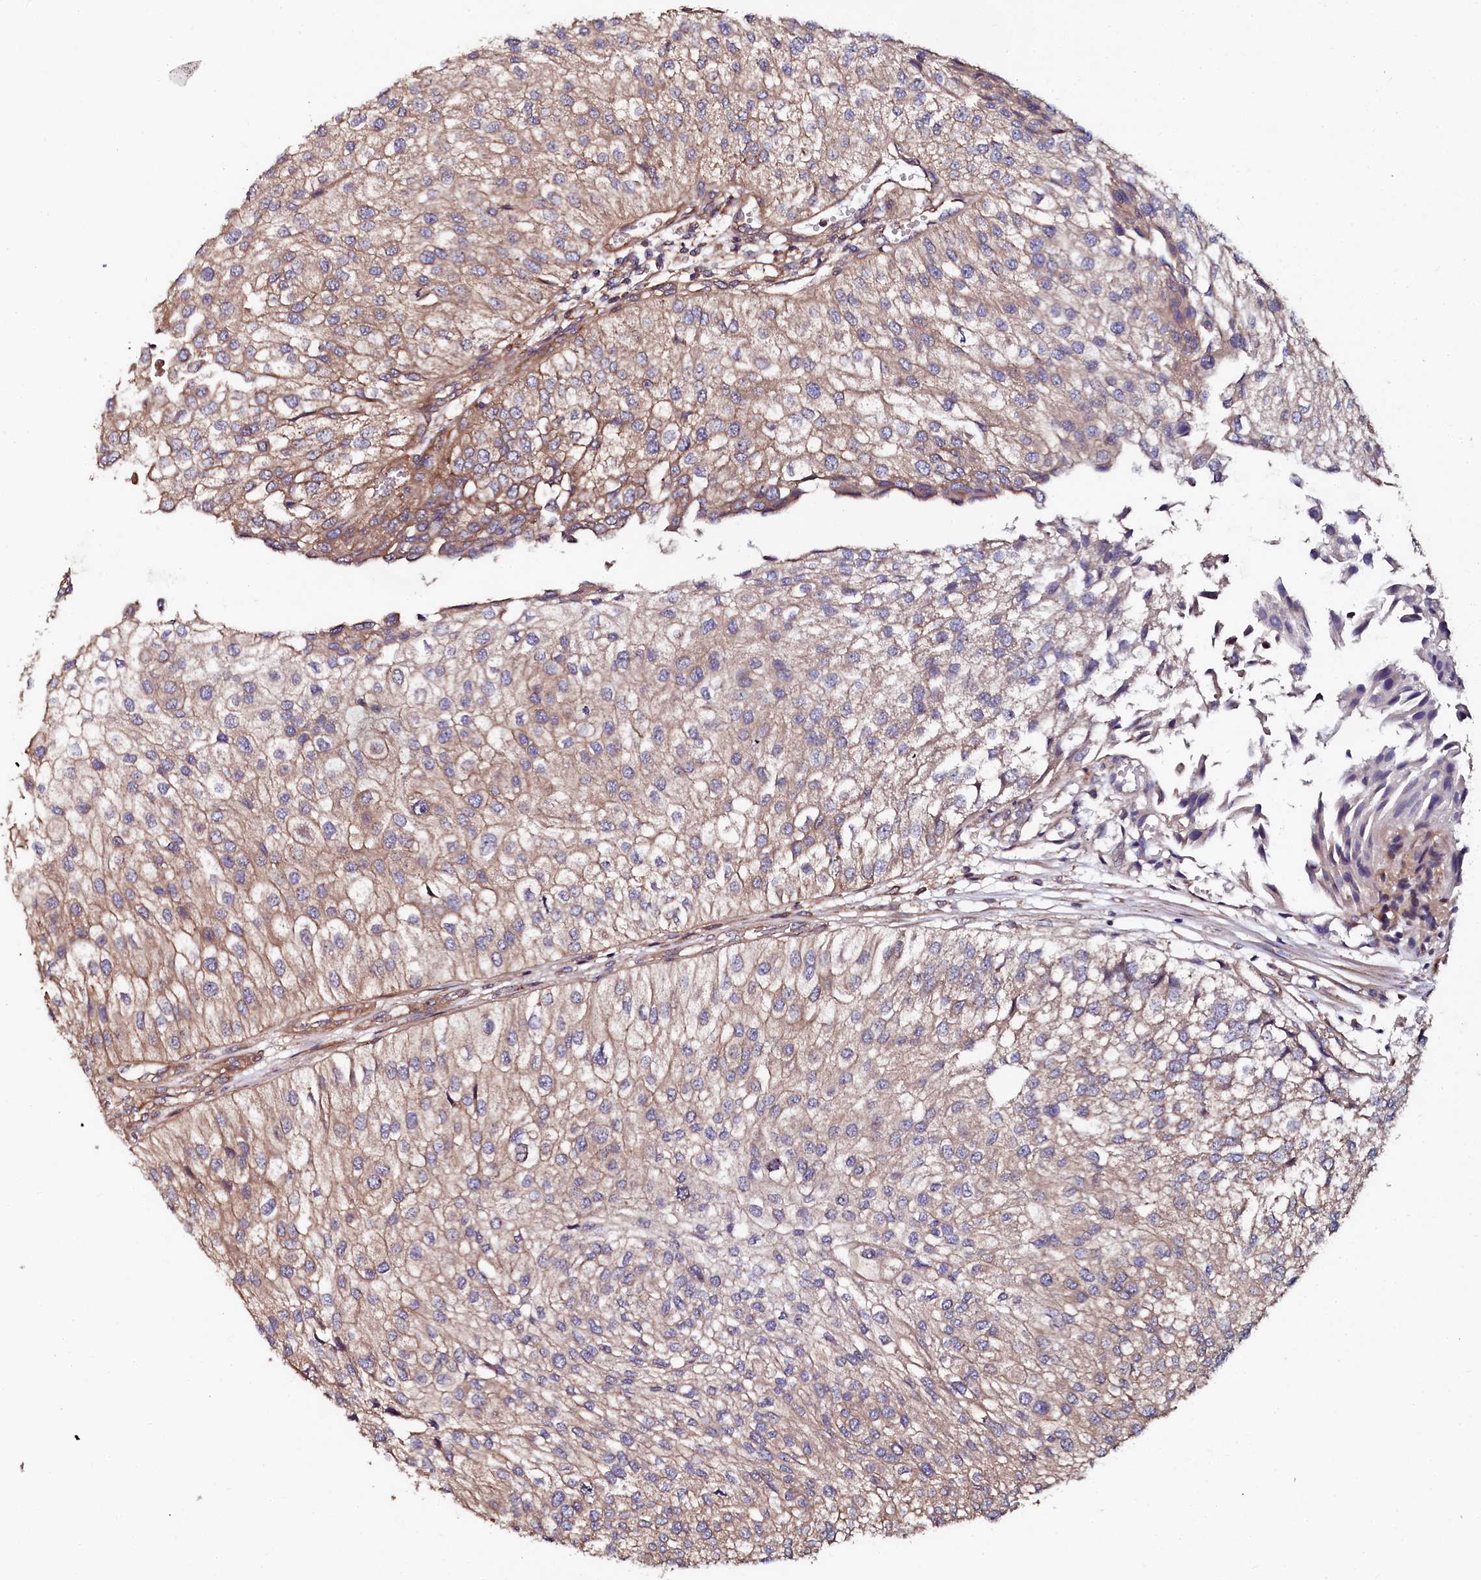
{"staining": {"intensity": "weak", "quantity": "25%-75%", "location": "cytoplasmic/membranous"}, "tissue": "urothelial cancer", "cell_type": "Tumor cells", "image_type": "cancer", "snomed": [{"axis": "morphology", "description": "Urothelial carcinoma, Low grade"}, {"axis": "topography", "description": "Urinary bladder"}], "caption": "Weak cytoplasmic/membranous protein staining is seen in about 25%-75% of tumor cells in urothelial cancer. (brown staining indicates protein expression, while blue staining denotes nuclei).", "gene": "USPL1", "patient": {"sex": "female", "age": 89}}